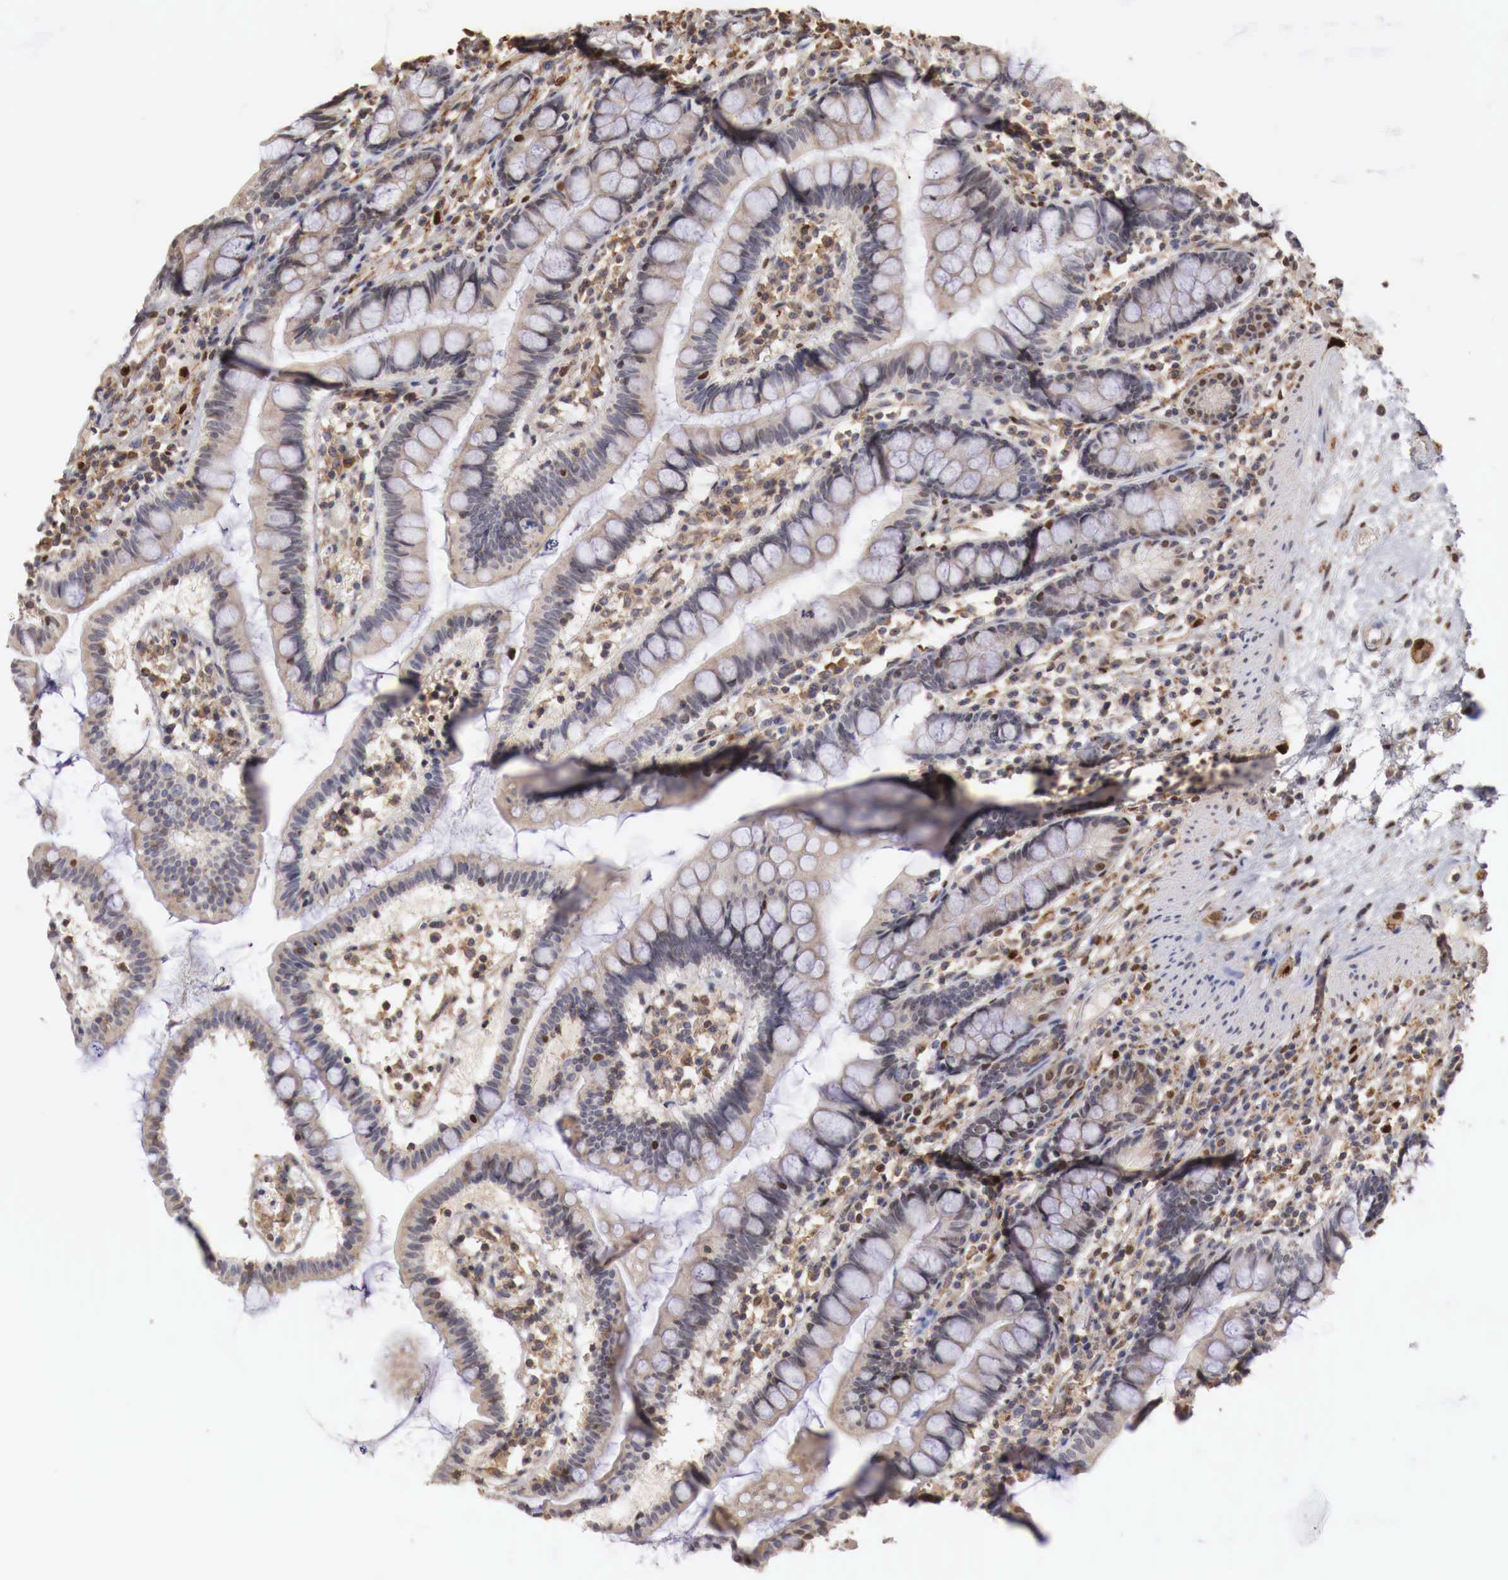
{"staining": {"intensity": "negative", "quantity": "none", "location": "none"}, "tissue": "small intestine", "cell_type": "Glandular cells", "image_type": "normal", "snomed": [{"axis": "morphology", "description": "Normal tissue, NOS"}, {"axis": "topography", "description": "Small intestine"}], "caption": "Immunohistochemistry (IHC) micrograph of unremarkable small intestine: human small intestine stained with DAB (3,3'-diaminobenzidine) shows no significant protein expression in glandular cells.", "gene": "KHDRBS2", "patient": {"sex": "female", "age": 51}}